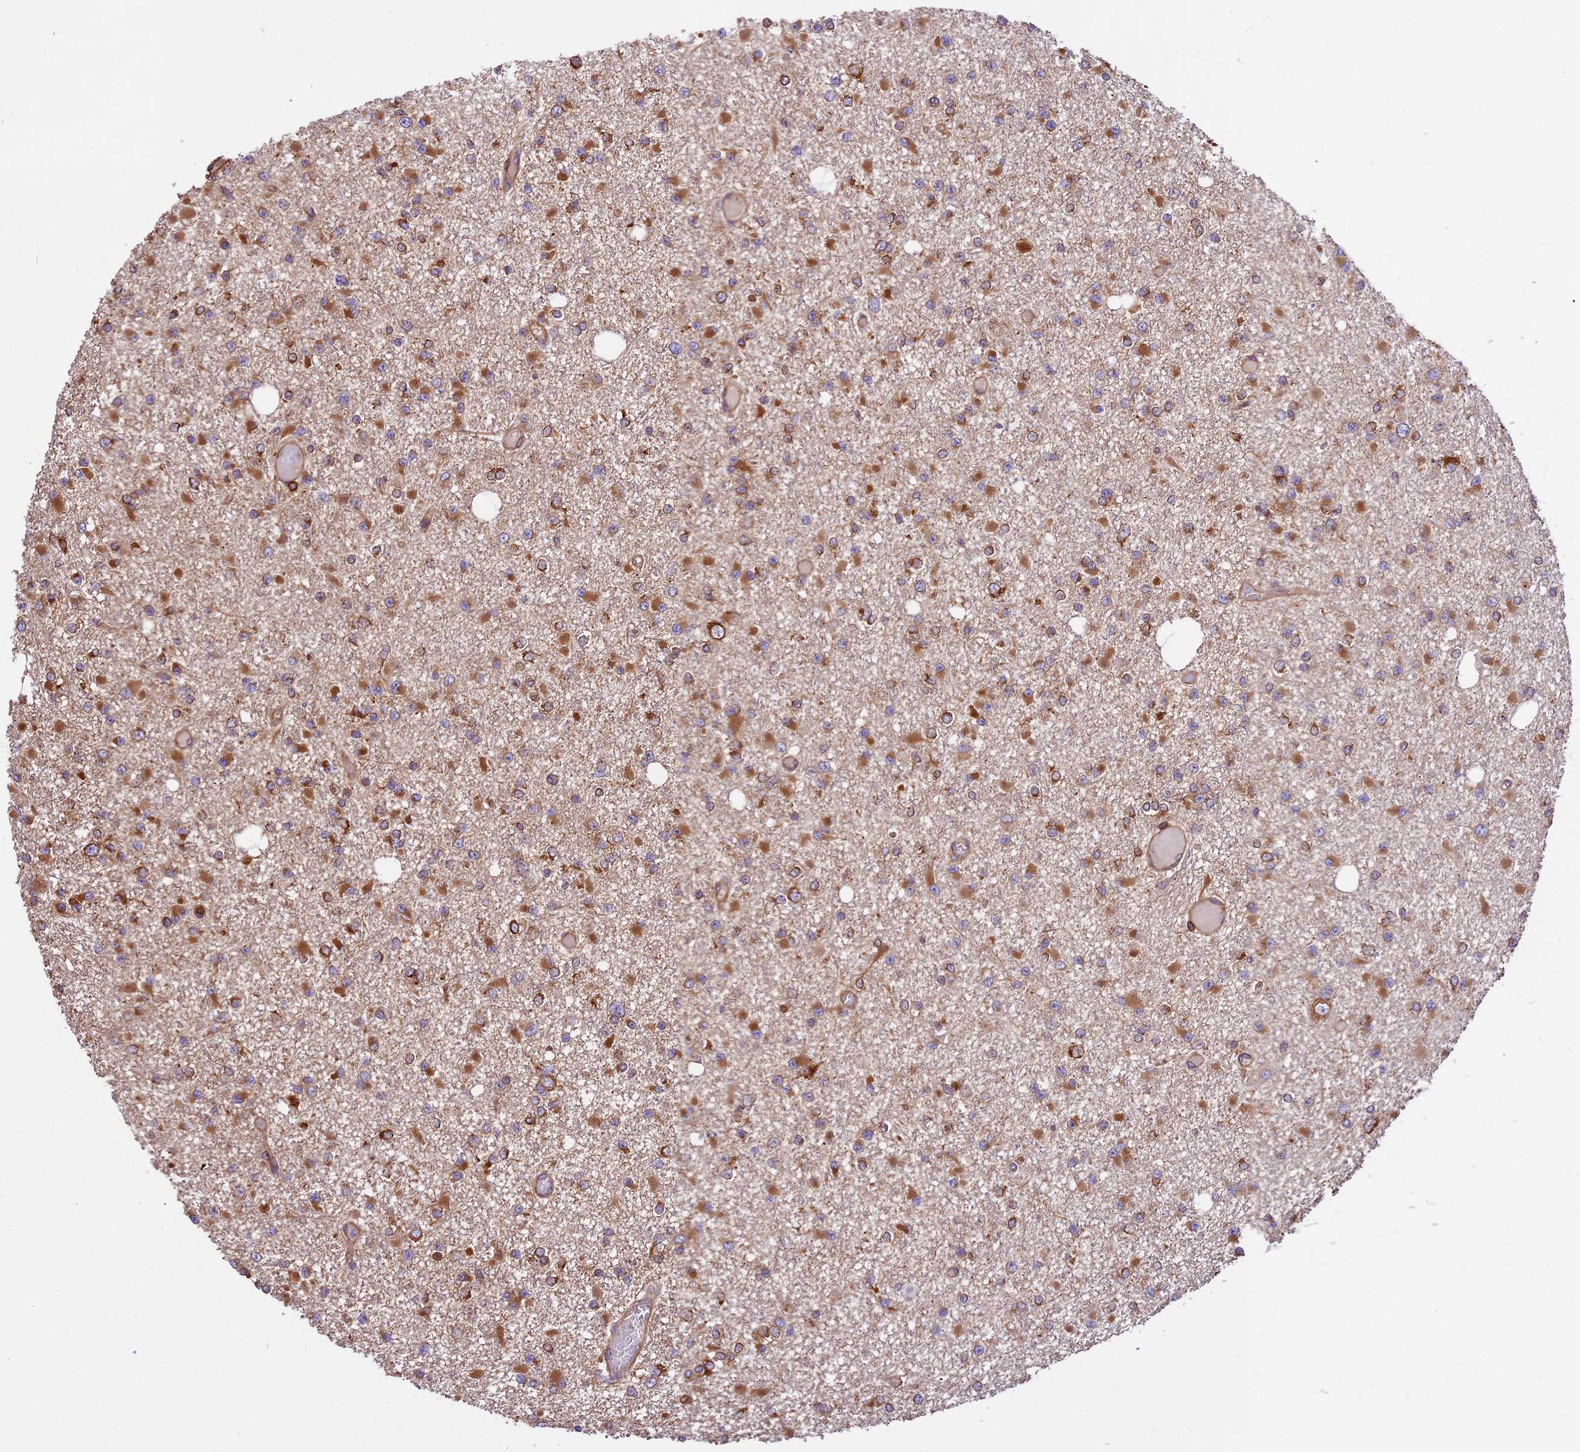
{"staining": {"intensity": "moderate", "quantity": "25%-75%", "location": "cytoplasmic/membranous"}, "tissue": "glioma", "cell_type": "Tumor cells", "image_type": "cancer", "snomed": [{"axis": "morphology", "description": "Glioma, malignant, Low grade"}, {"axis": "topography", "description": "Brain"}], "caption": "A micrograph showing moderate cytoplasmic/membranous staining in about 25%-75% of tumor cells in glioma, as visualized by brown immunohistochemical staining.", "gene": "KARS1", "patient": {"sex": "female", "age": 22}}